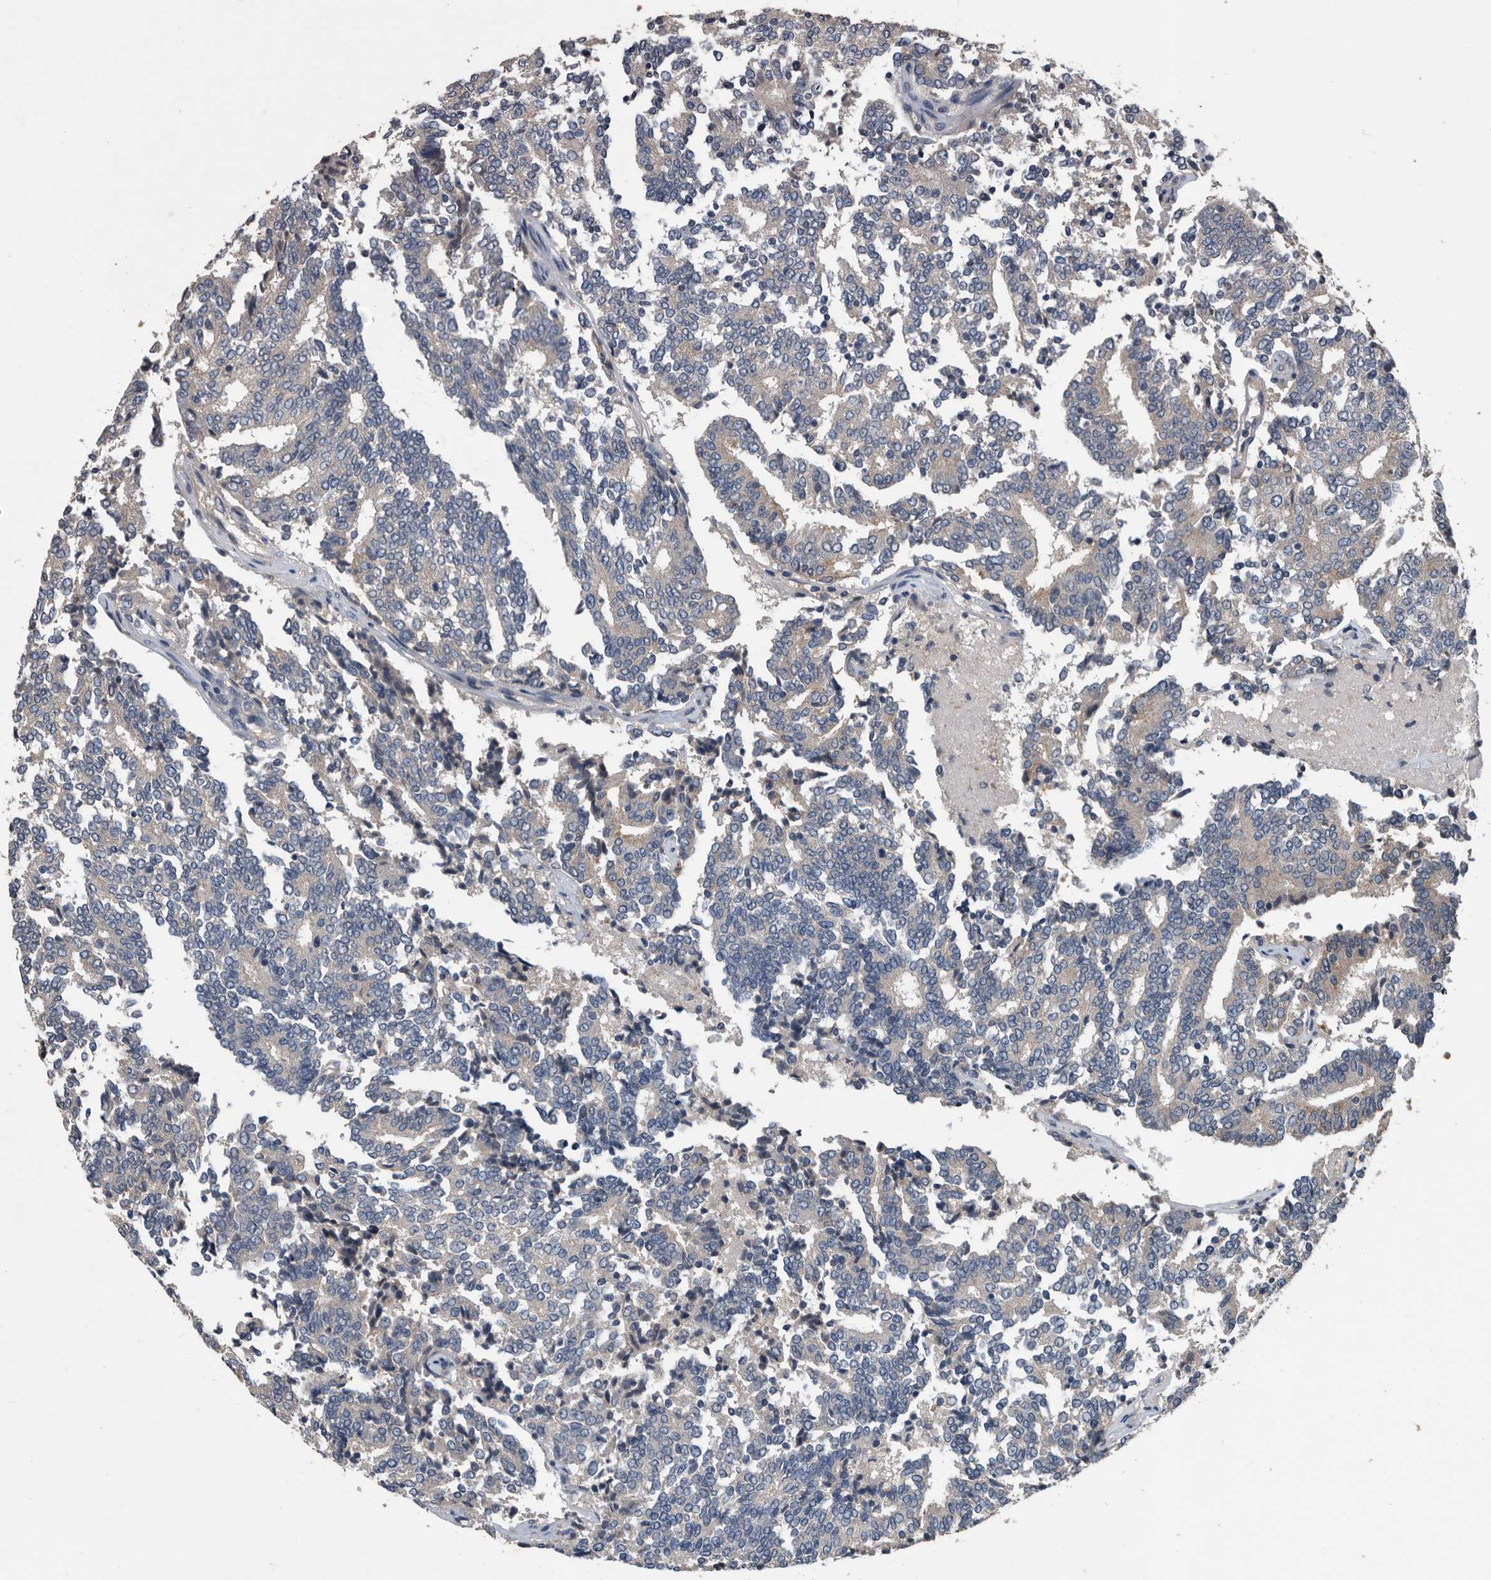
{"staining": {"intensity": "weak", "quantity": "<25%", "location": "cytoplasmic/membranous"}, "tissue": "prostate cancer", "cell_type": "Tumor cells", "image_type": "cancer", "snomed": [{"axis": "morphology", "description": "Normal tissue, NOS"}, {"axis": "morphology", "description": "Adenocarcinoma, High grade"}, {"axis": "topography", "description": "Prostate"}, {"axis": "topography", "description": "Seminal veicle"}], "caption": "A photomicrograph of human prostate cancer (high-grade adenocarcinoma) is negative for staining in tumor cells.", "gene": "NRBP1", "patient": {"sex": "male", "age": 55}}